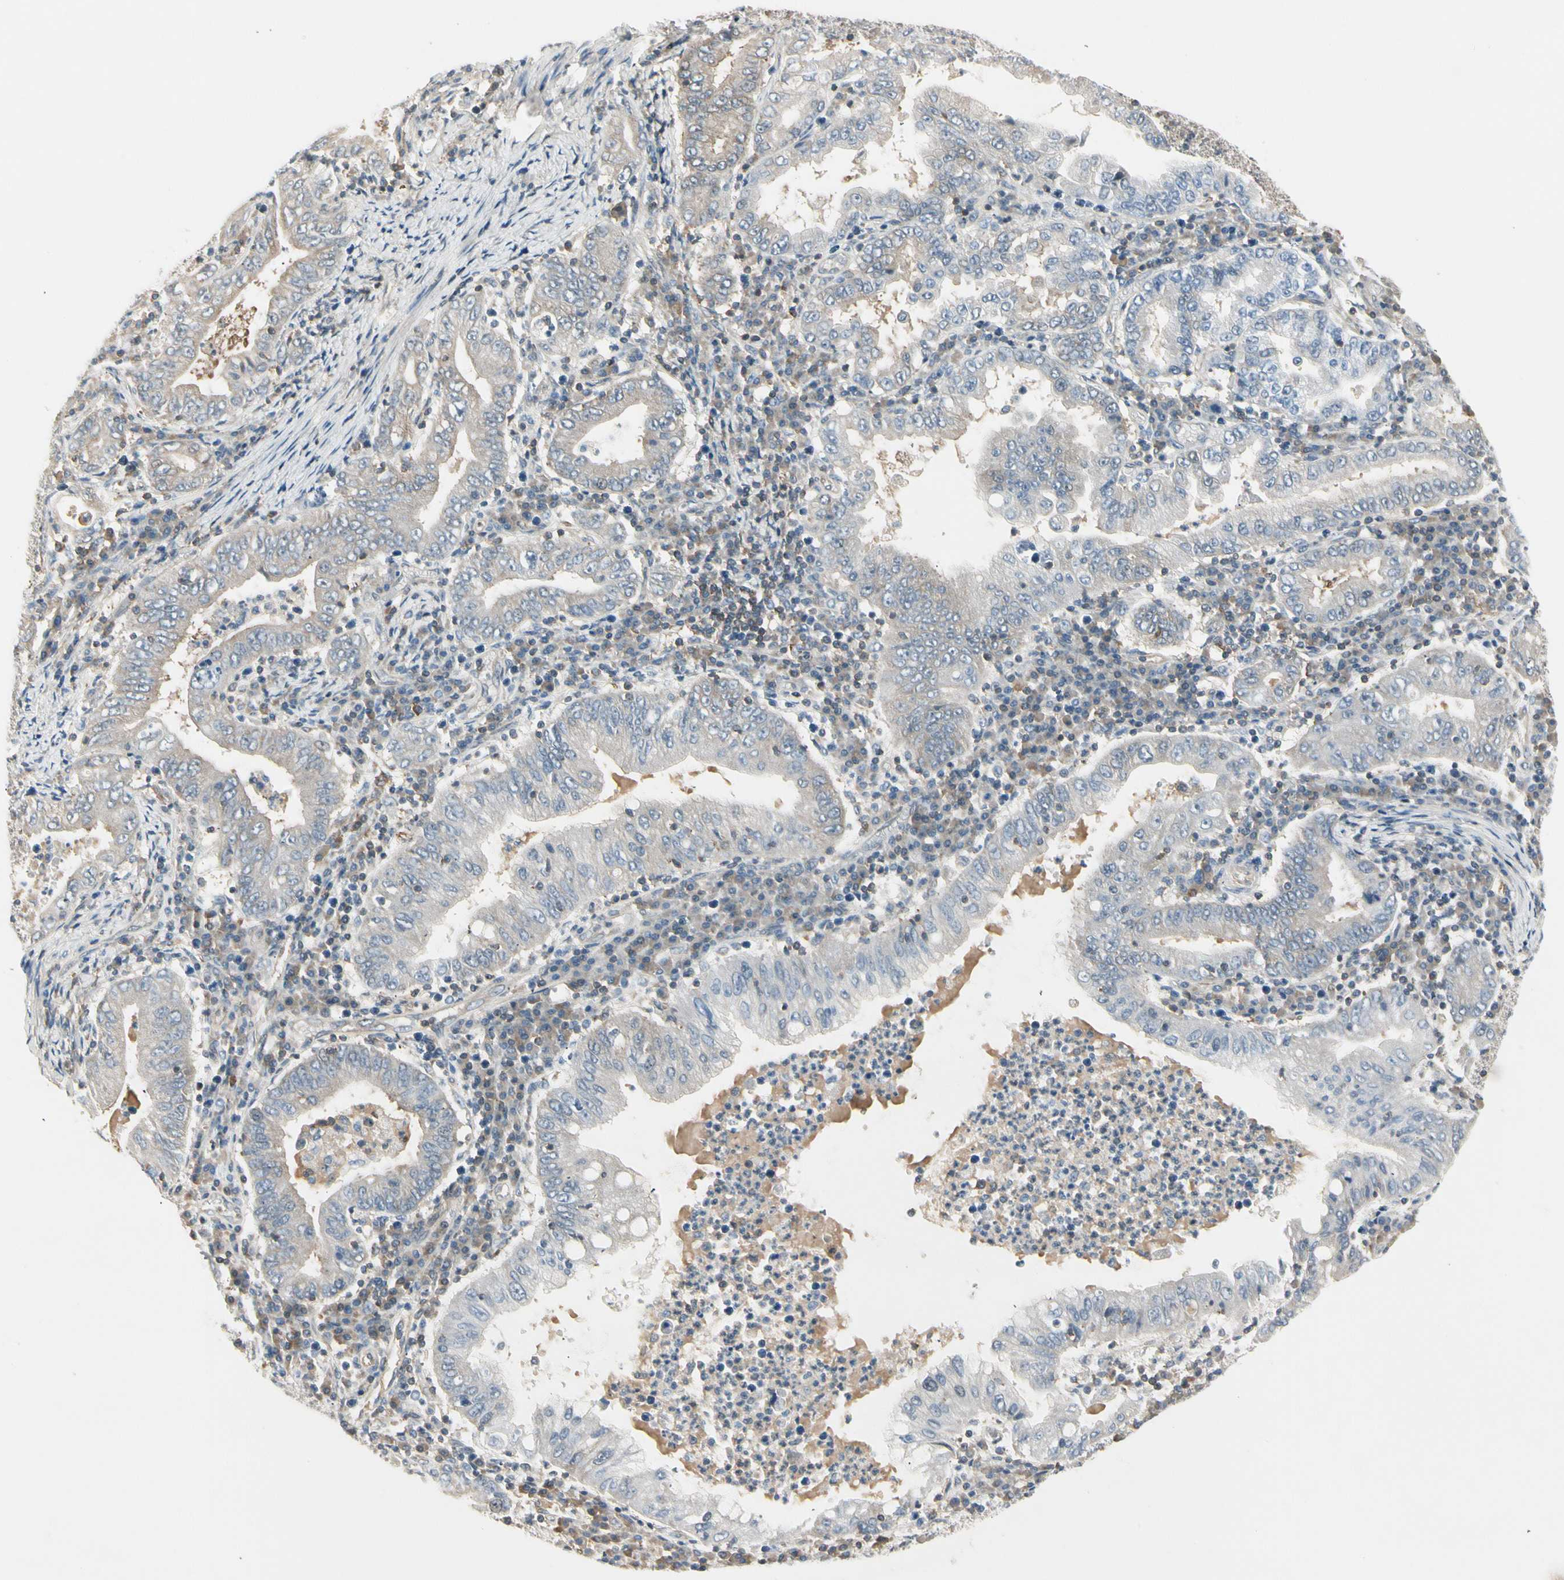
{"staining": {"intensity": "weak", "quantity": "<25%", "location": "cytoplasmic/membranous"}, "tissue": "stomach cancer", "cell_type": "Tumor cells", "image_type": "cancer", "snomed": [{"axis": "morphology", "description": "Normal tissue, NOS"}, {"axis": "morphology", "description": "Adenocarcinoma, NOS"}, {"axis": "topography", "description": "Esophagus"}, {"axis": "topography", "description": "Stomach, upper"}, {"axis": "topography", "description": "Peripheral nerve tissue"}], "caption": "High power microscopy micrograph of an immunohistochemistry (IHC) photomicrograph of stomach cancer (adenocarcinoma), revealing no significant expression in tumor cells.", "gene": "OXSR1", "patient": {"sex": "male", "age": 62}}